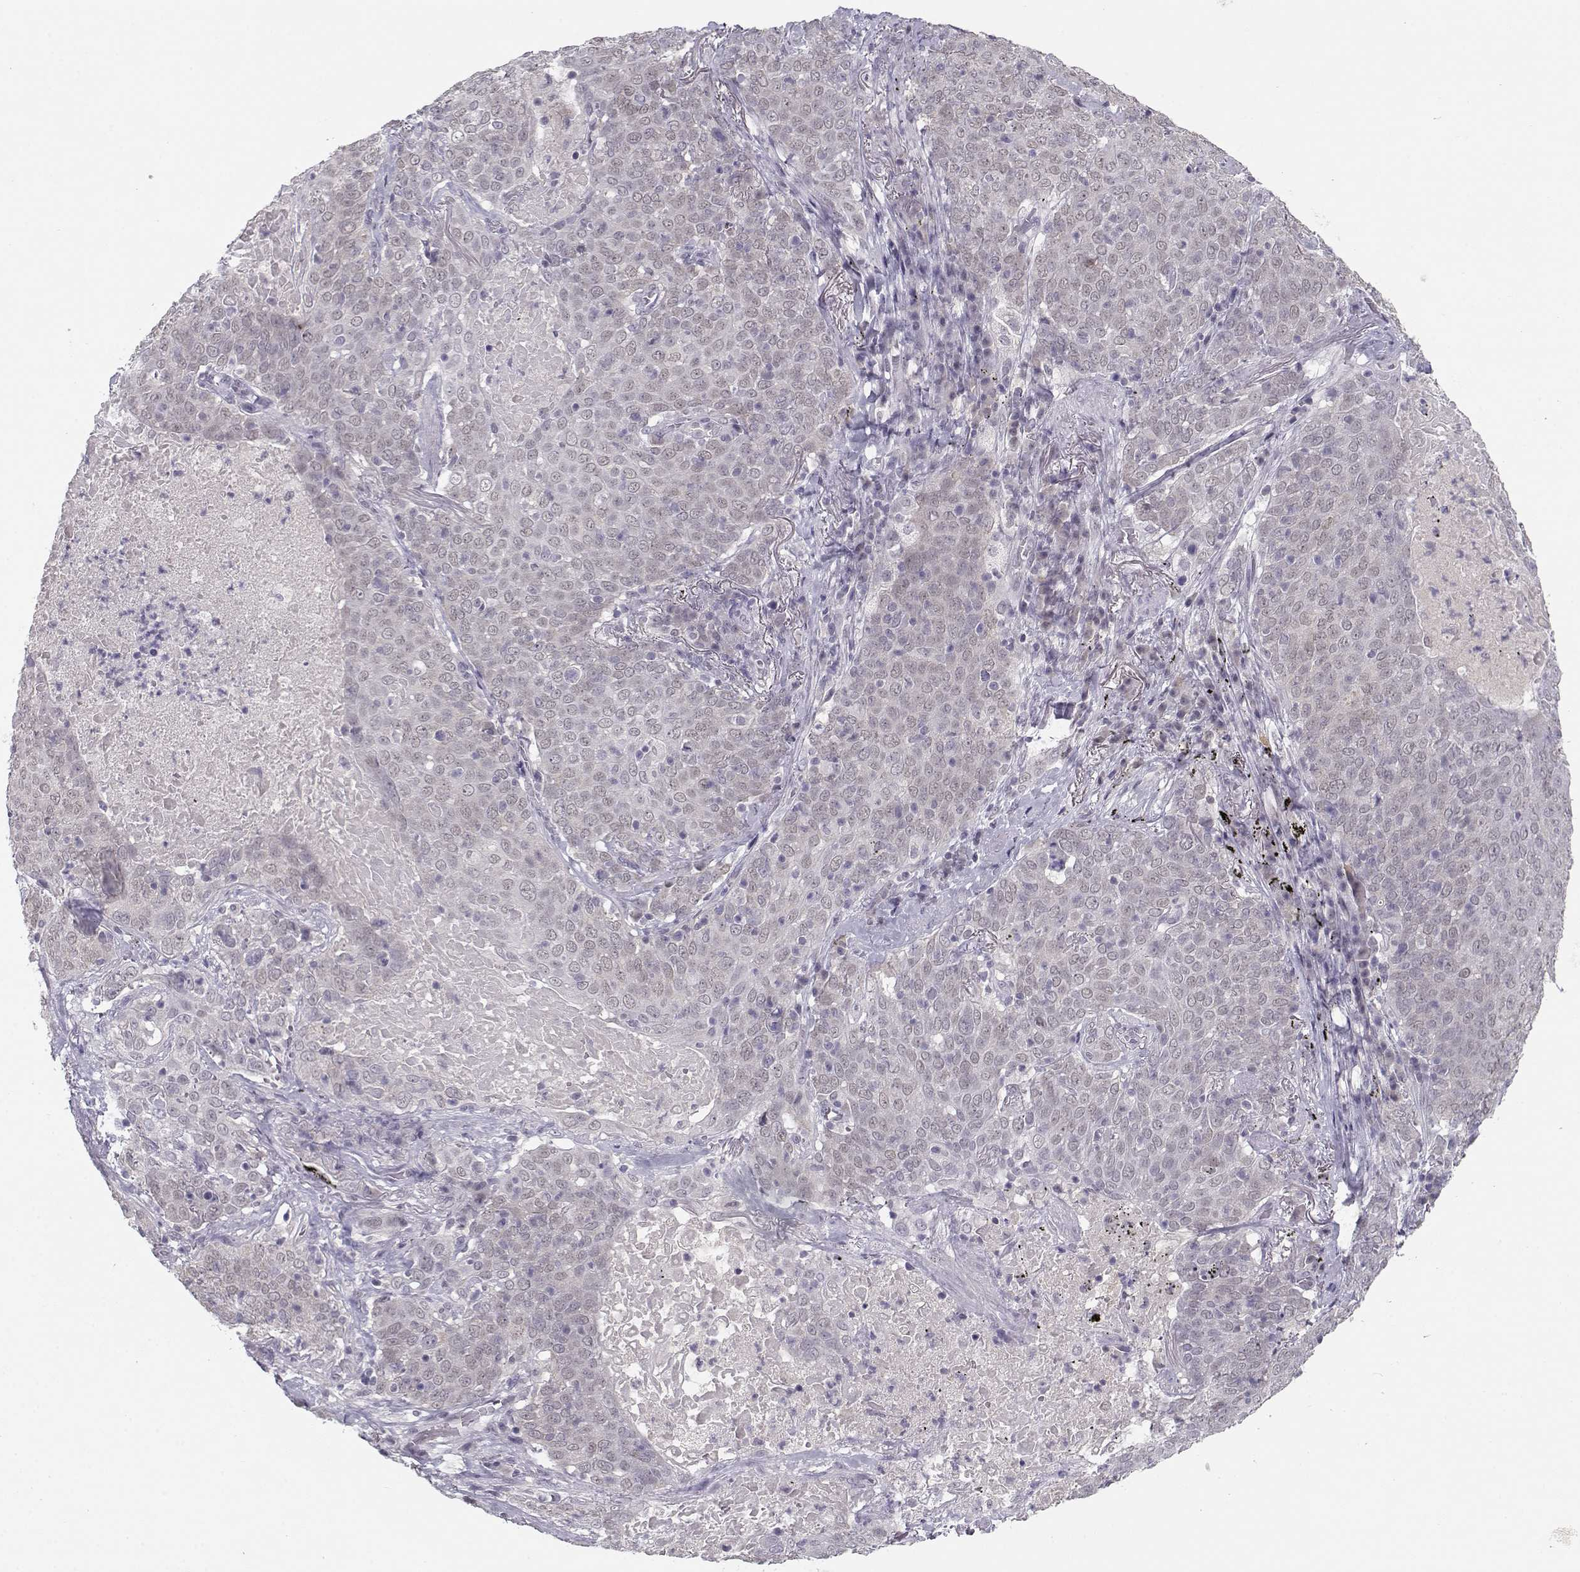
{"staining": {"intensity": "negative", "quantity": "none", "location": "none"}, "tissue": "lung cancer", "cell_type": "Tumor cells", "image_type": "cancer", "snomed": [{"axis": "morphology", "description": "Squamous cell carcinoma, NOS"}, {"axis": "topography", "description": "Lung"}], "caption": "Lung cancer (squamous cell carcinoma) was stained to show a protein in brown. There is no significant expression in tumor cells.", "gene": "C16orf86", "patient": {"sex": "male", "age": 82}}